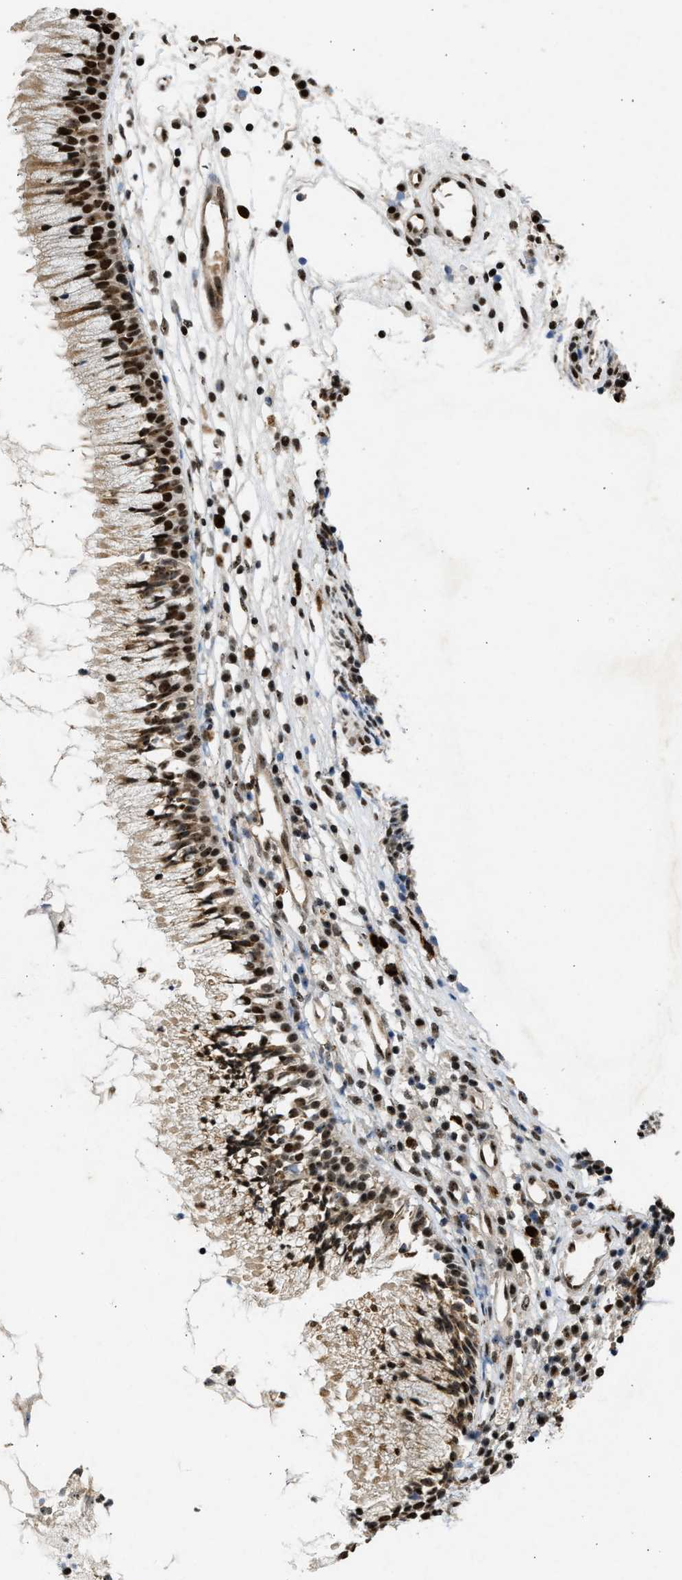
{"staining": {"intensity": "strong", "quantity": ">75%", "location": "cytoplasmic/membranous,nuclear"}, "tissue": "nasopharynx", "cell_type": "Respiratory epithelial cells", "image_type": "normal", "snomed": [{"axis": "morphology", "description": "Normal tissue, NOS"}, {"axis": "topography", "description": "Nasopharynx"}], "caption": "Respiratory epithelial cells demonstrate strong cytoplasmic/membranous,nuclear staining in about >75% of cells in unremarkable nasopharynx.", "gene": "TFDP2", "patient": {"sex": "male", "age": 21}}